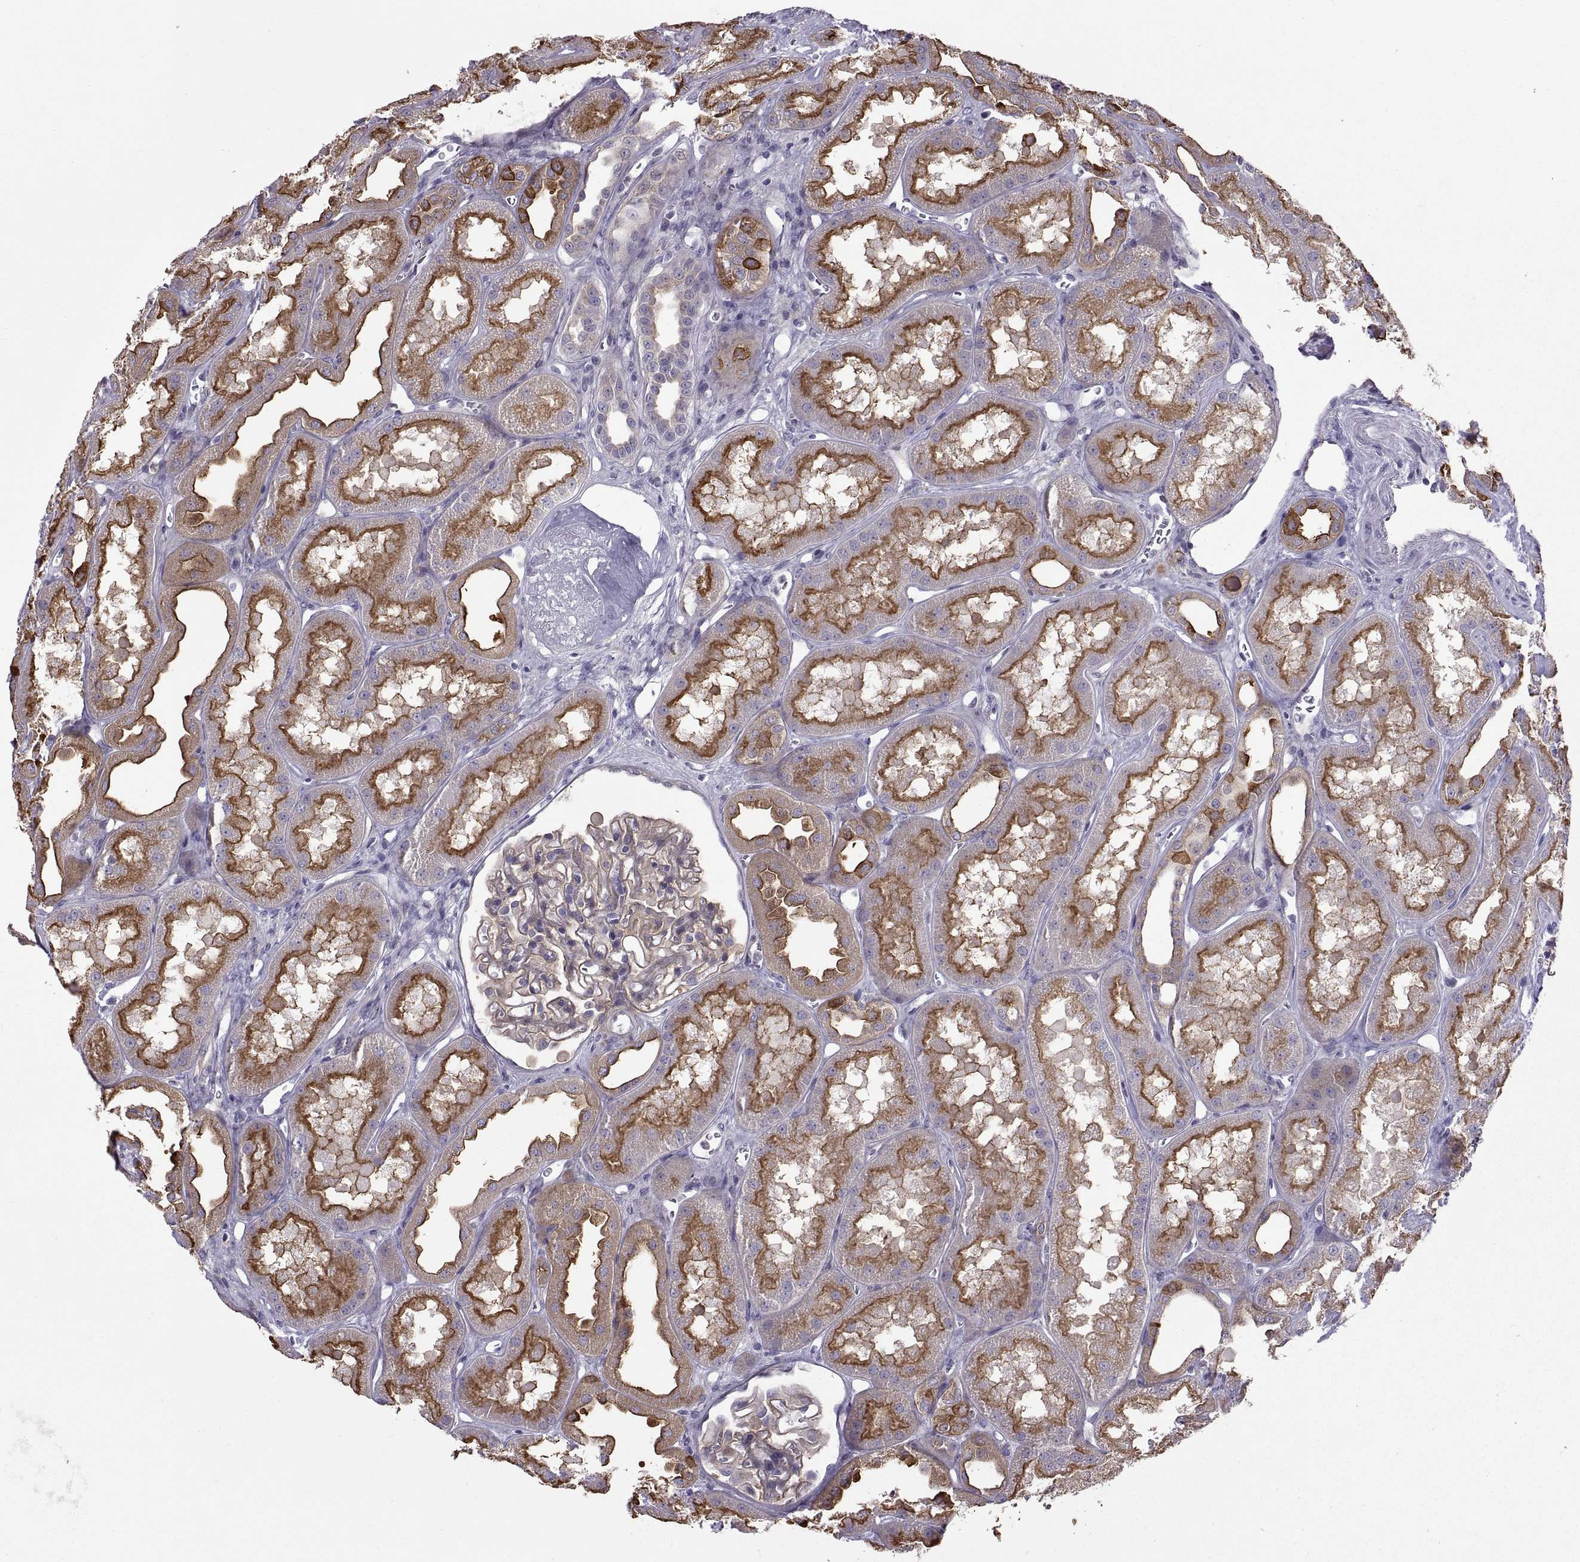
{"staining": {"intensity": "negative", "quantity": "none", "location": "none"}, "tissue": "kidney", "cell_type": "Cells in glomeruli", "image_type": "normal", "snomed": [{"axis": "morphology", "description": "Normal tissue, NOS"}, {"axis": "topography", "description": "Kidney"}], "caption": "Kidney was stained to show a protein in brown. There is no significant expression in cells in glomeruli. (DAB immunohistochemistry (IHC) visualized using brightfield microscopy, high magnification).", "gene": "ARSL", "patient": {"sex": "male", "age": 61}}